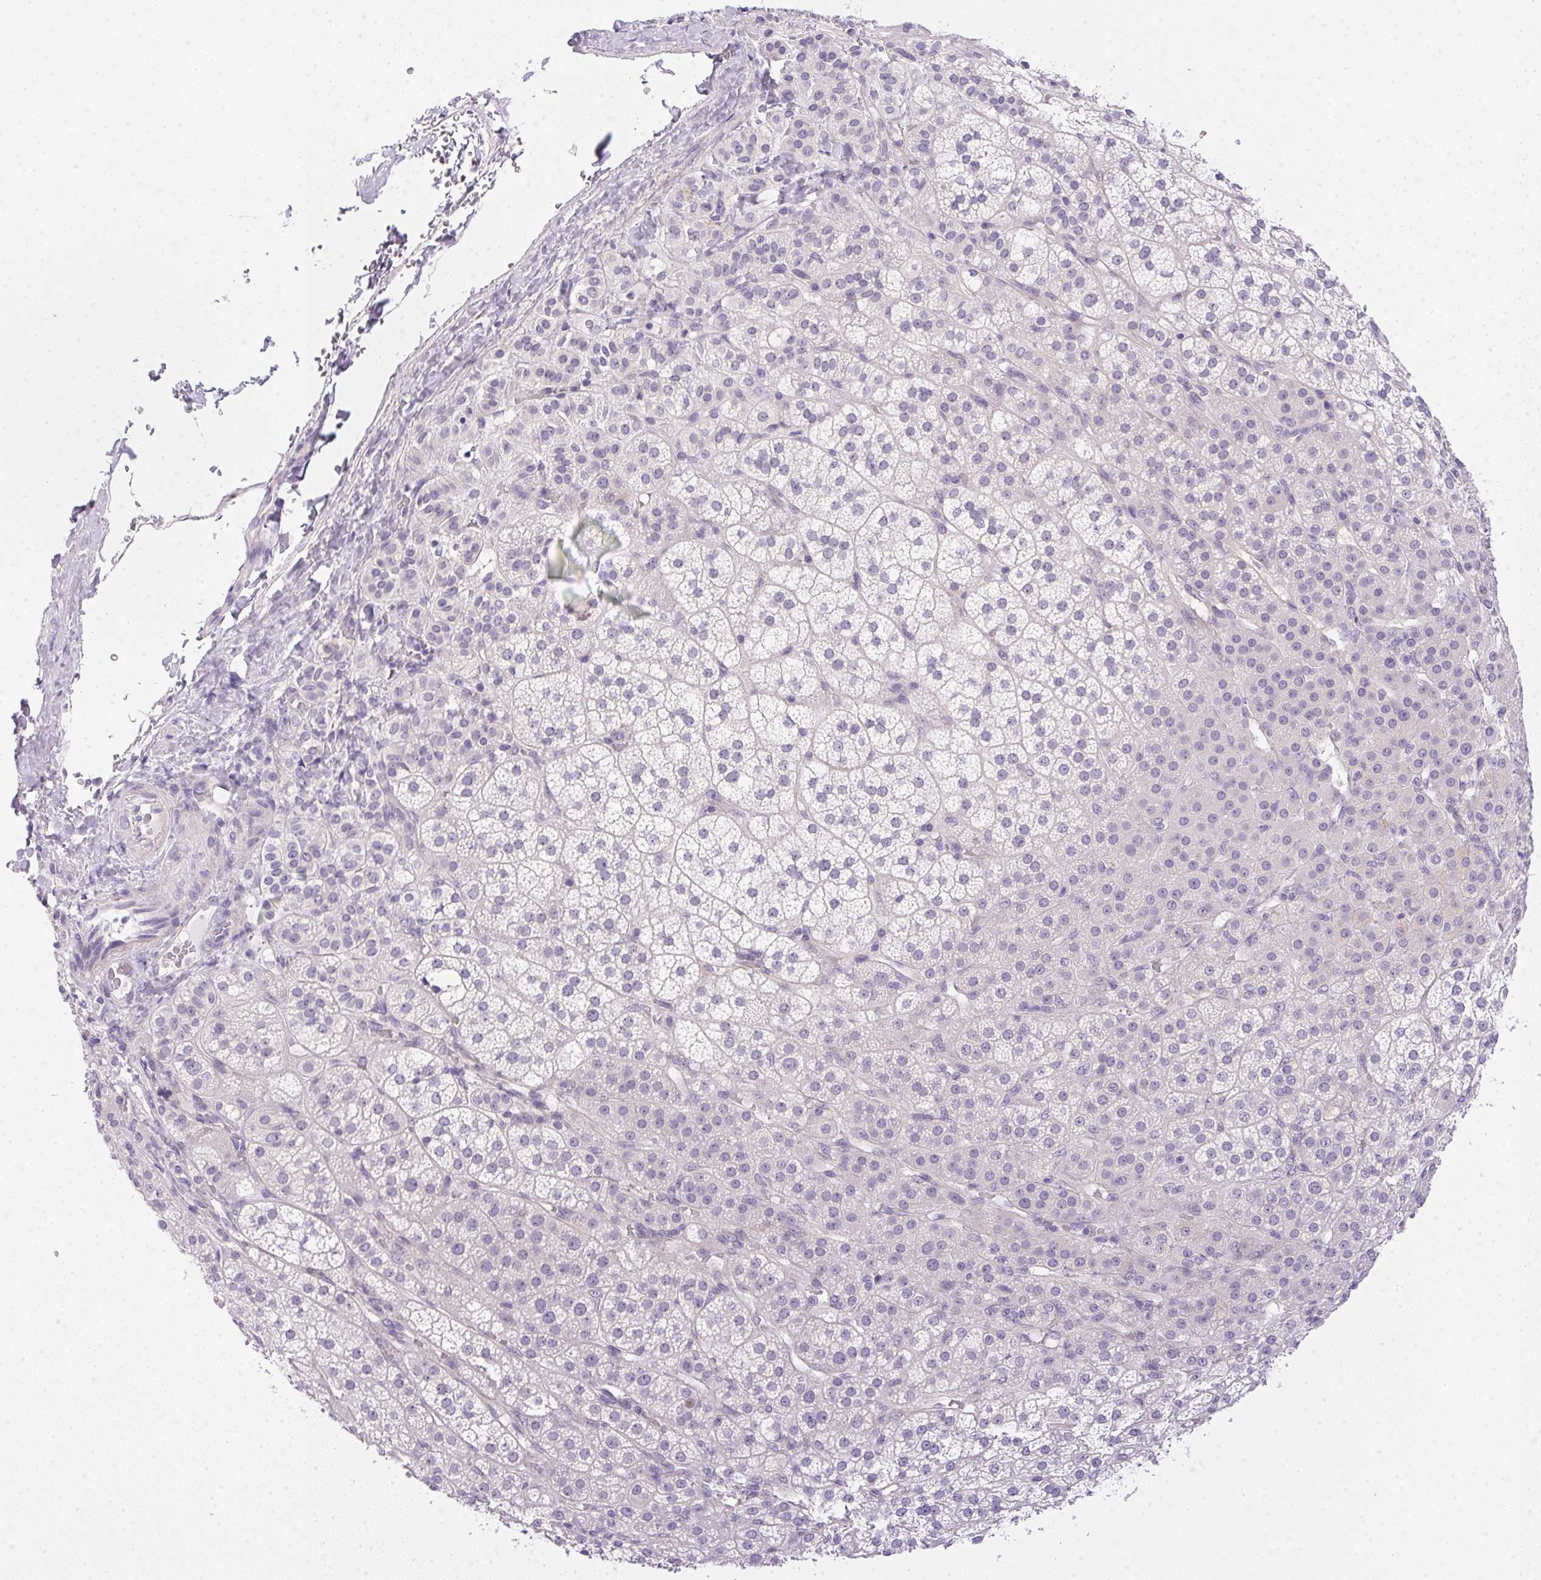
{"staining": {"intensity": "negative", "quantity": "none", "location": "none"}, "tissue": "adrenal gland", "cell_type": "Glandular cells", "image_type": "normal", "snomed": [{"axis": "morphology", "description": "Normal tissue, NOS"}, {"axis": "topography", "description": "Adrenal gland"}], "caption": "Human adrenal gland stained for a protein using immunohistochemistry (IHC) reveals no staining in glandular cells.", "gene": "SLC17A7", "patient": {"sex": "female", "age": 60}}